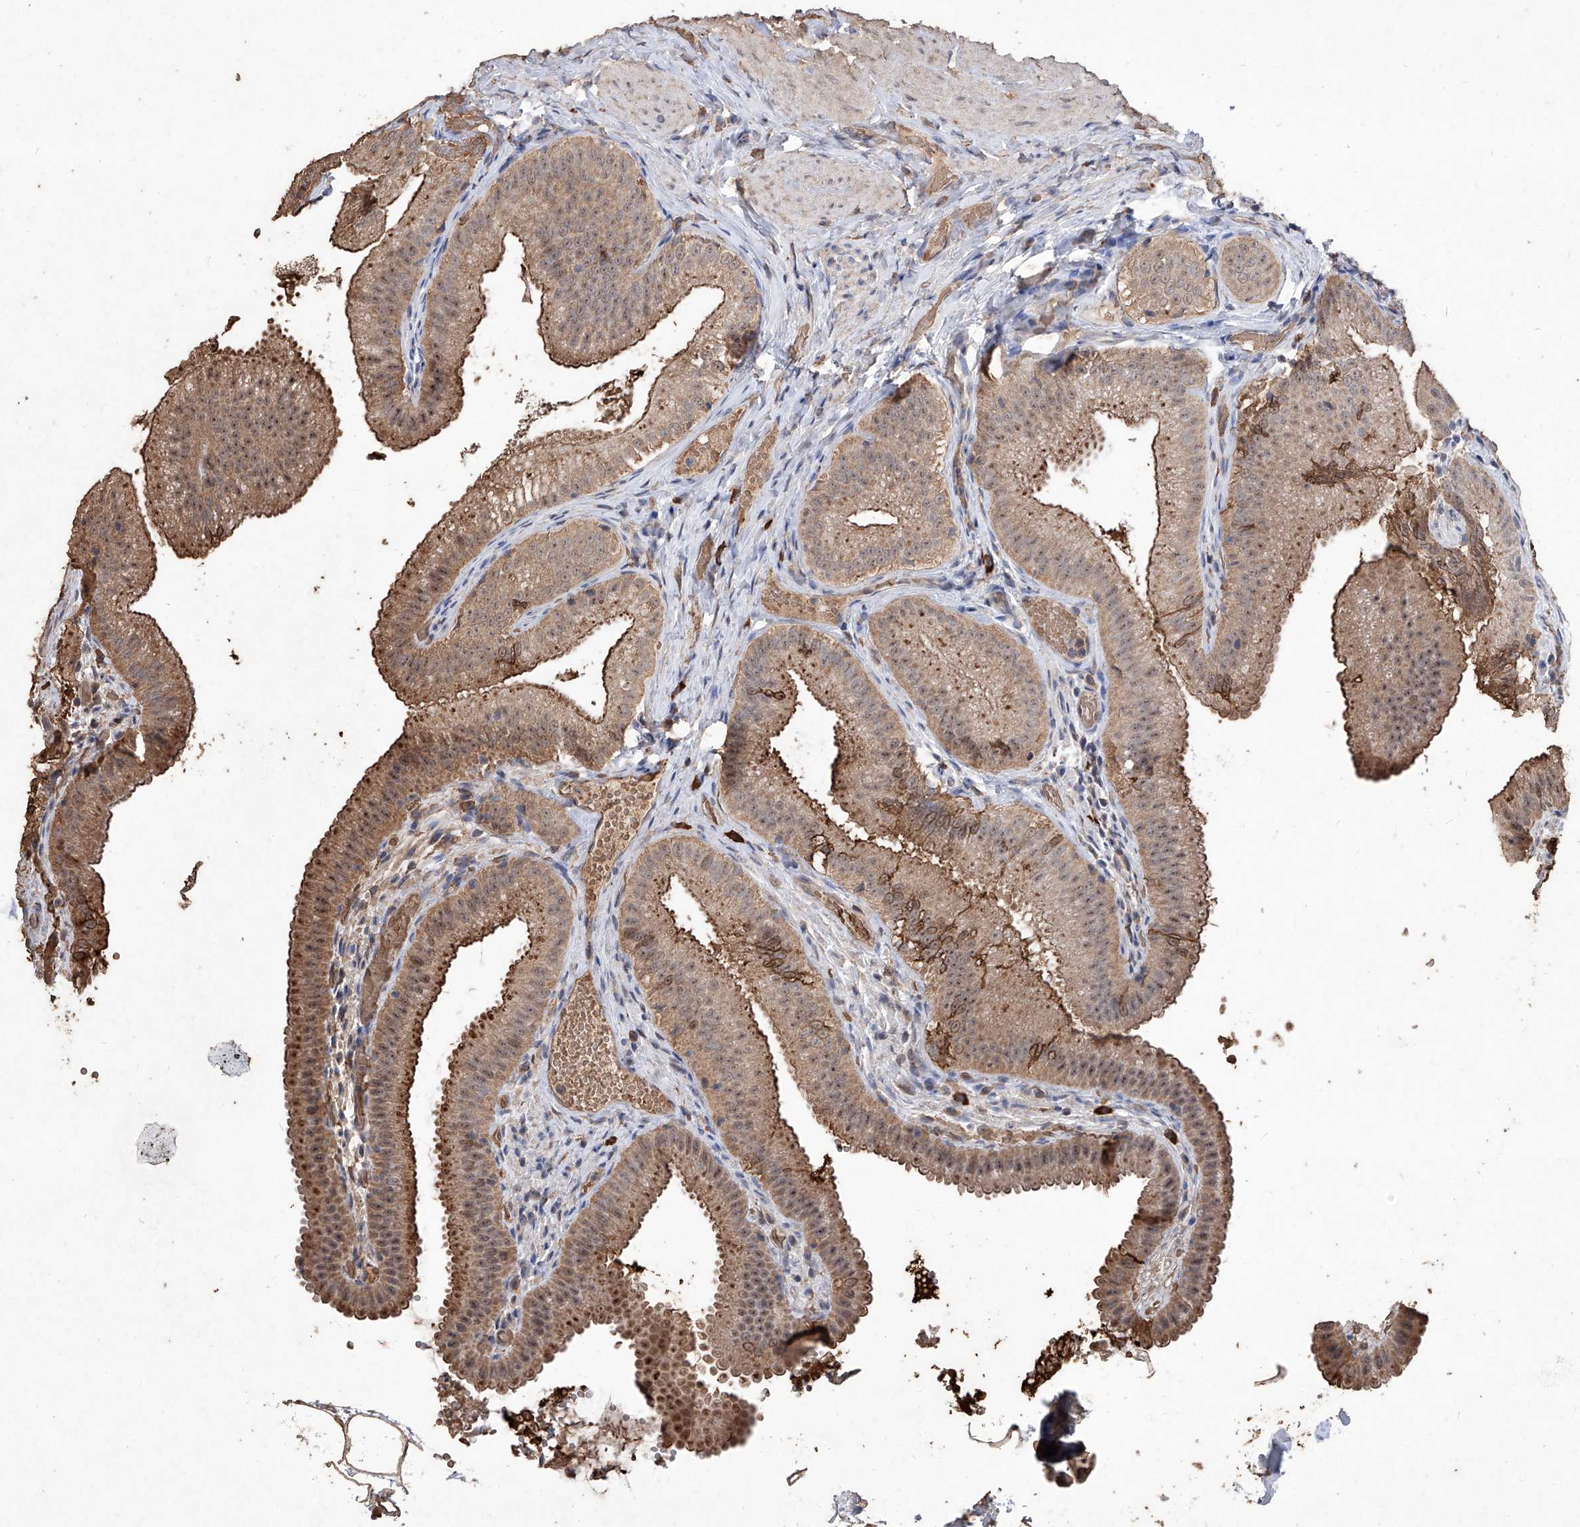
{"staining": {"intensity": "moderate", "quantity": ">75%", "location": "cytoplasmic/membranous,nuclear"}, "tissue": "gallbladder", "cell_type": "Glandular cells", "image_type": "normal", "snomed": [{"axis": "morphology", "description": "Normal tissue, NOS"}, {"axis": "topography", "description": "Gallbladder"}], "caption": "IHC (DAB (3,3'-diaminobenzidine)) staining of unremarkable human gallbladder shows moderate cytoplasmic/membranous,nuclear protein expression in about >75% of glandular cells.", "gene": "EML1", "patient": {"sex": "female", "age": 30}}